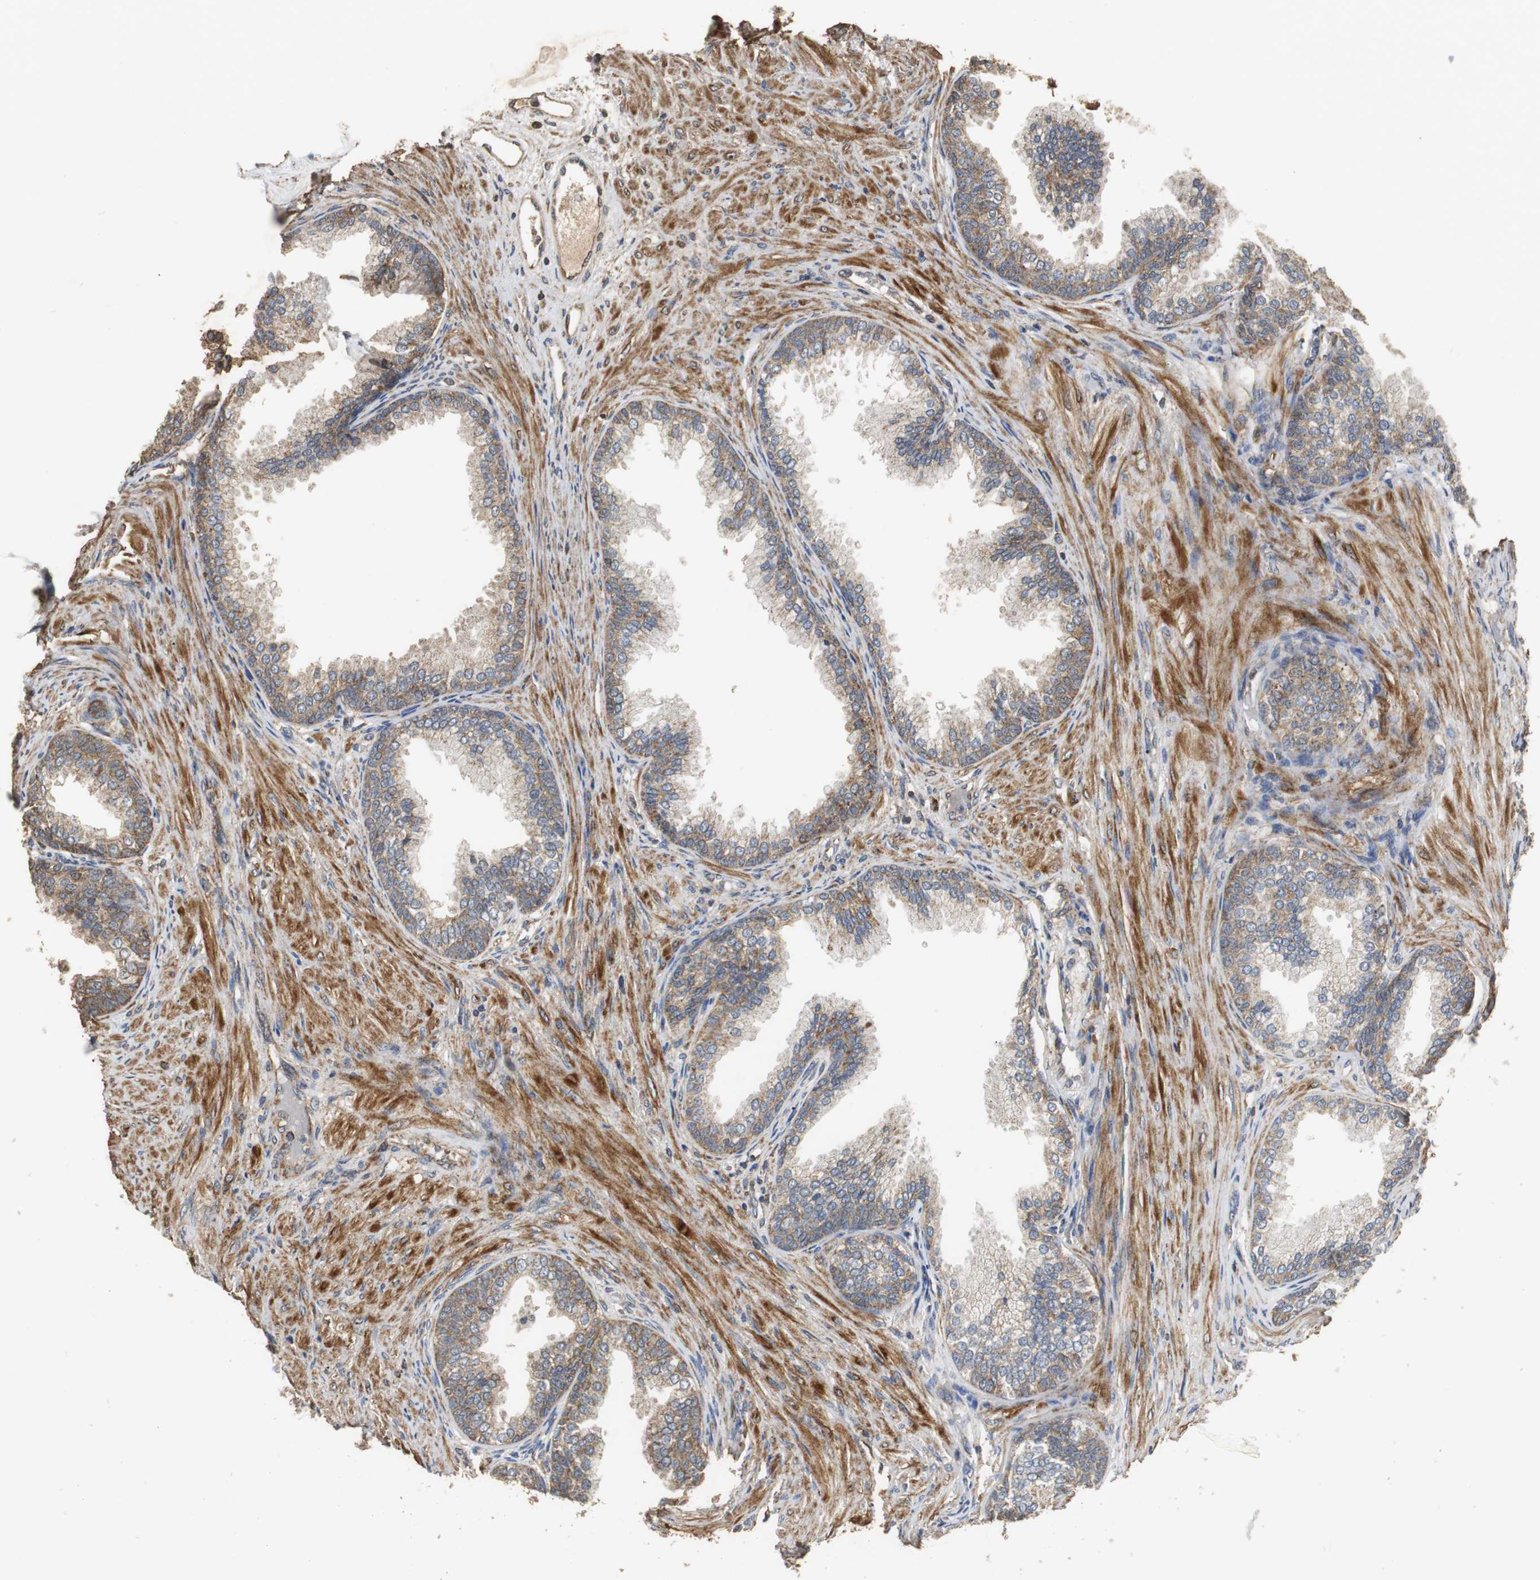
{"staining": {"intensity": "weak", "quantity": "25%-75%", "location": "cytoplasmic/membranous"}, "tissue": "prostate", "cell_type": "Glandular cells", "image_type": "normal", "snomed": [{"axis": "morphology", "description": "Normal tissue, NOS"}, {"axis": "topography", "description": "Prostate"}], "caption": "Protein staining of normal prostate displays weak cytoplasmic/membranous staining in approximately 25%-75% of glandular cells.", "gene": "NNT", "patient": {"sex": "male", "age": 76}}